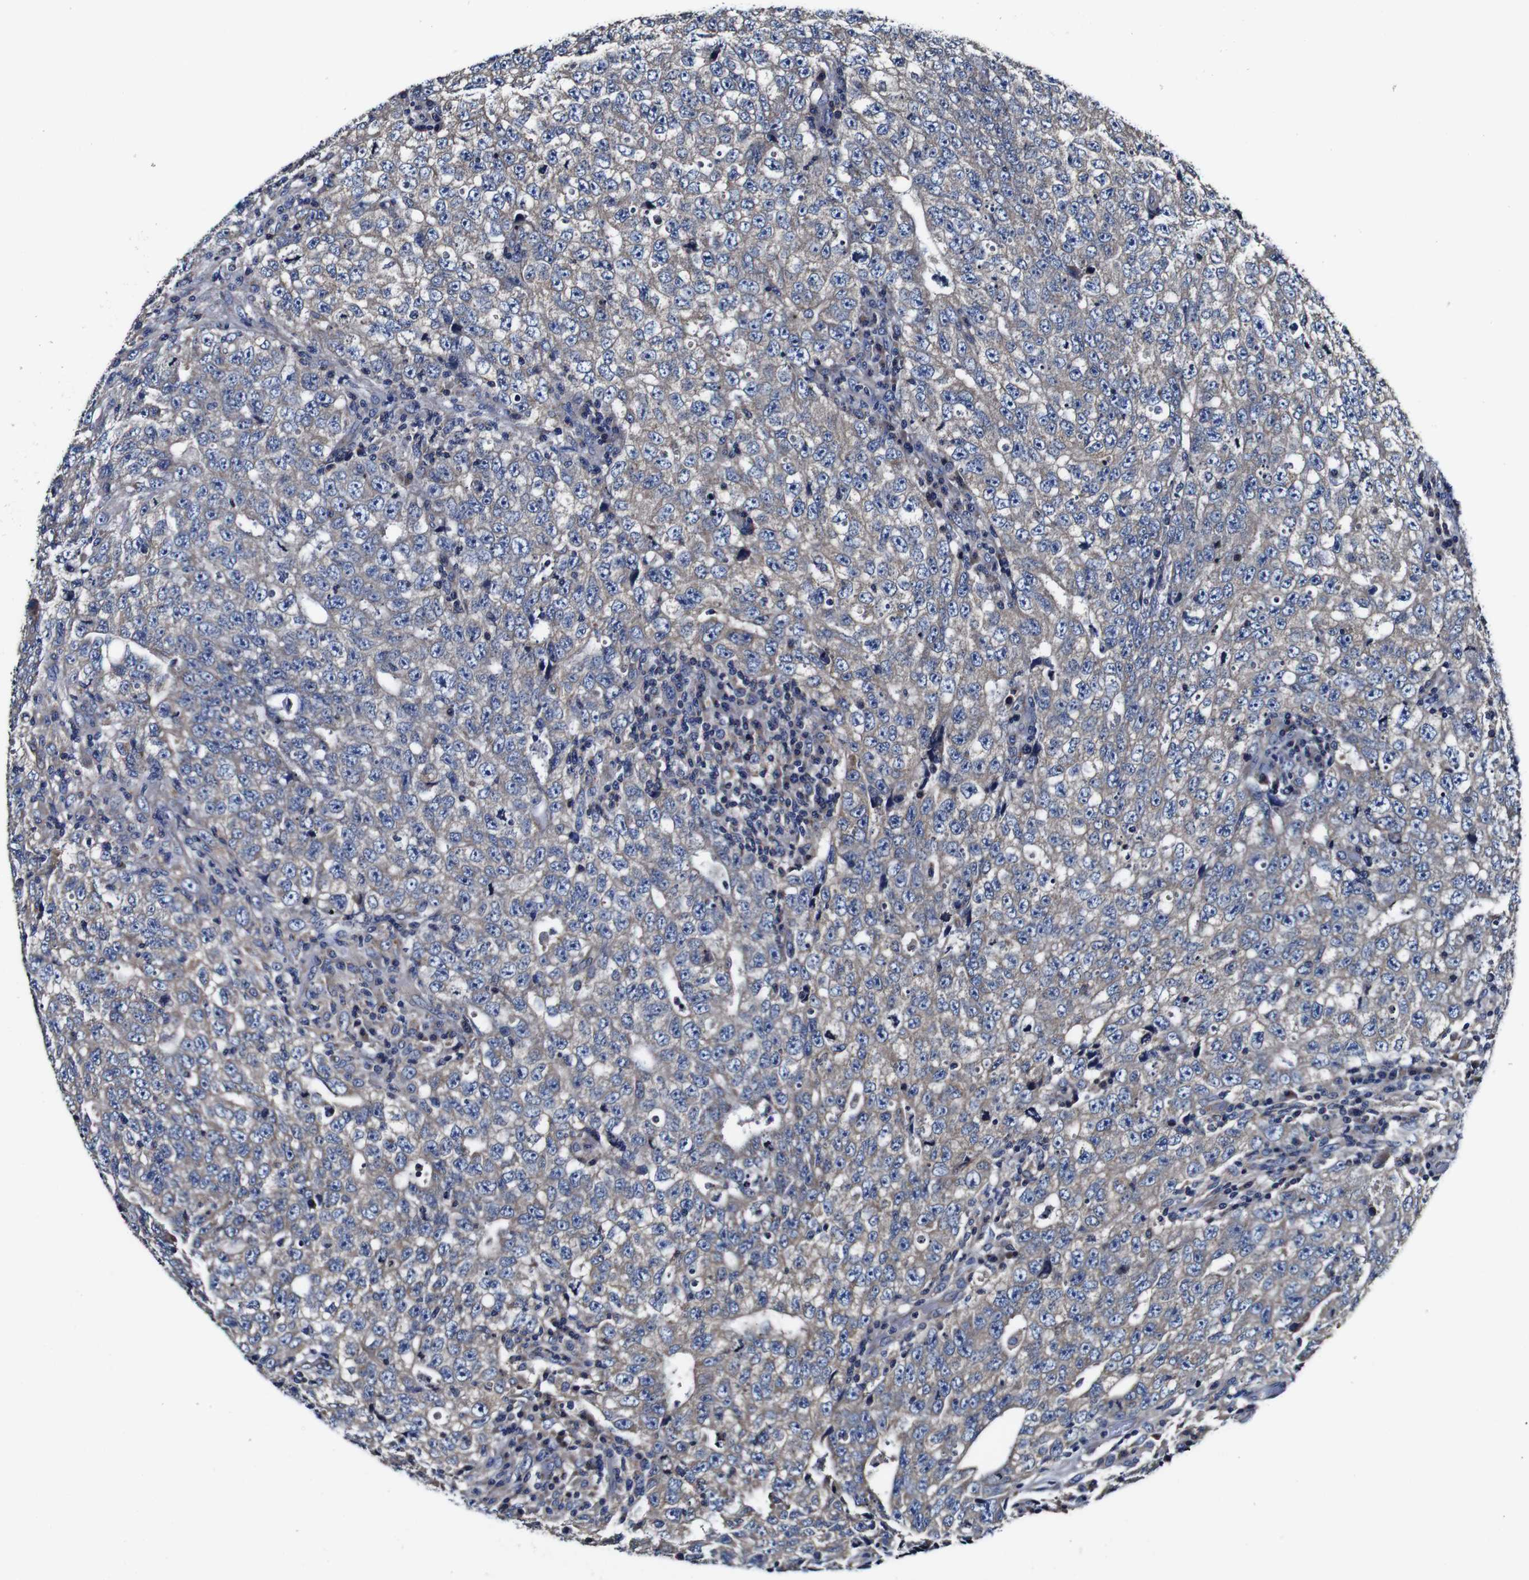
{"staining": {"intensity": "weak", "quantity": "25%-75%", "location": "cytoplasmic/membranous"}, "tissue": "testis cancer", "cell_type": "Tumor cells", "image_type": "cancer", "snomed": [{"axis": "morphology", "description": "Necrosis, NOS"}, {"axis": "morphology", "description": "Carcinoma, Embryonal, NOS"}, {"axis": "topography", "description": "Testis"}], "caption": "High-magnification brightfield microscopy of testis cancer stained with DAB (3,3'-diaminobenzidine) (brown) and counterstained with hematoxylin (blue). tumor cells exhibit weak cytoplasmic/membranous positivity is seen in about25%-75% of cells.", "gene": "PDCD6IP", "patient": {"sex": "male", "age": 19}}